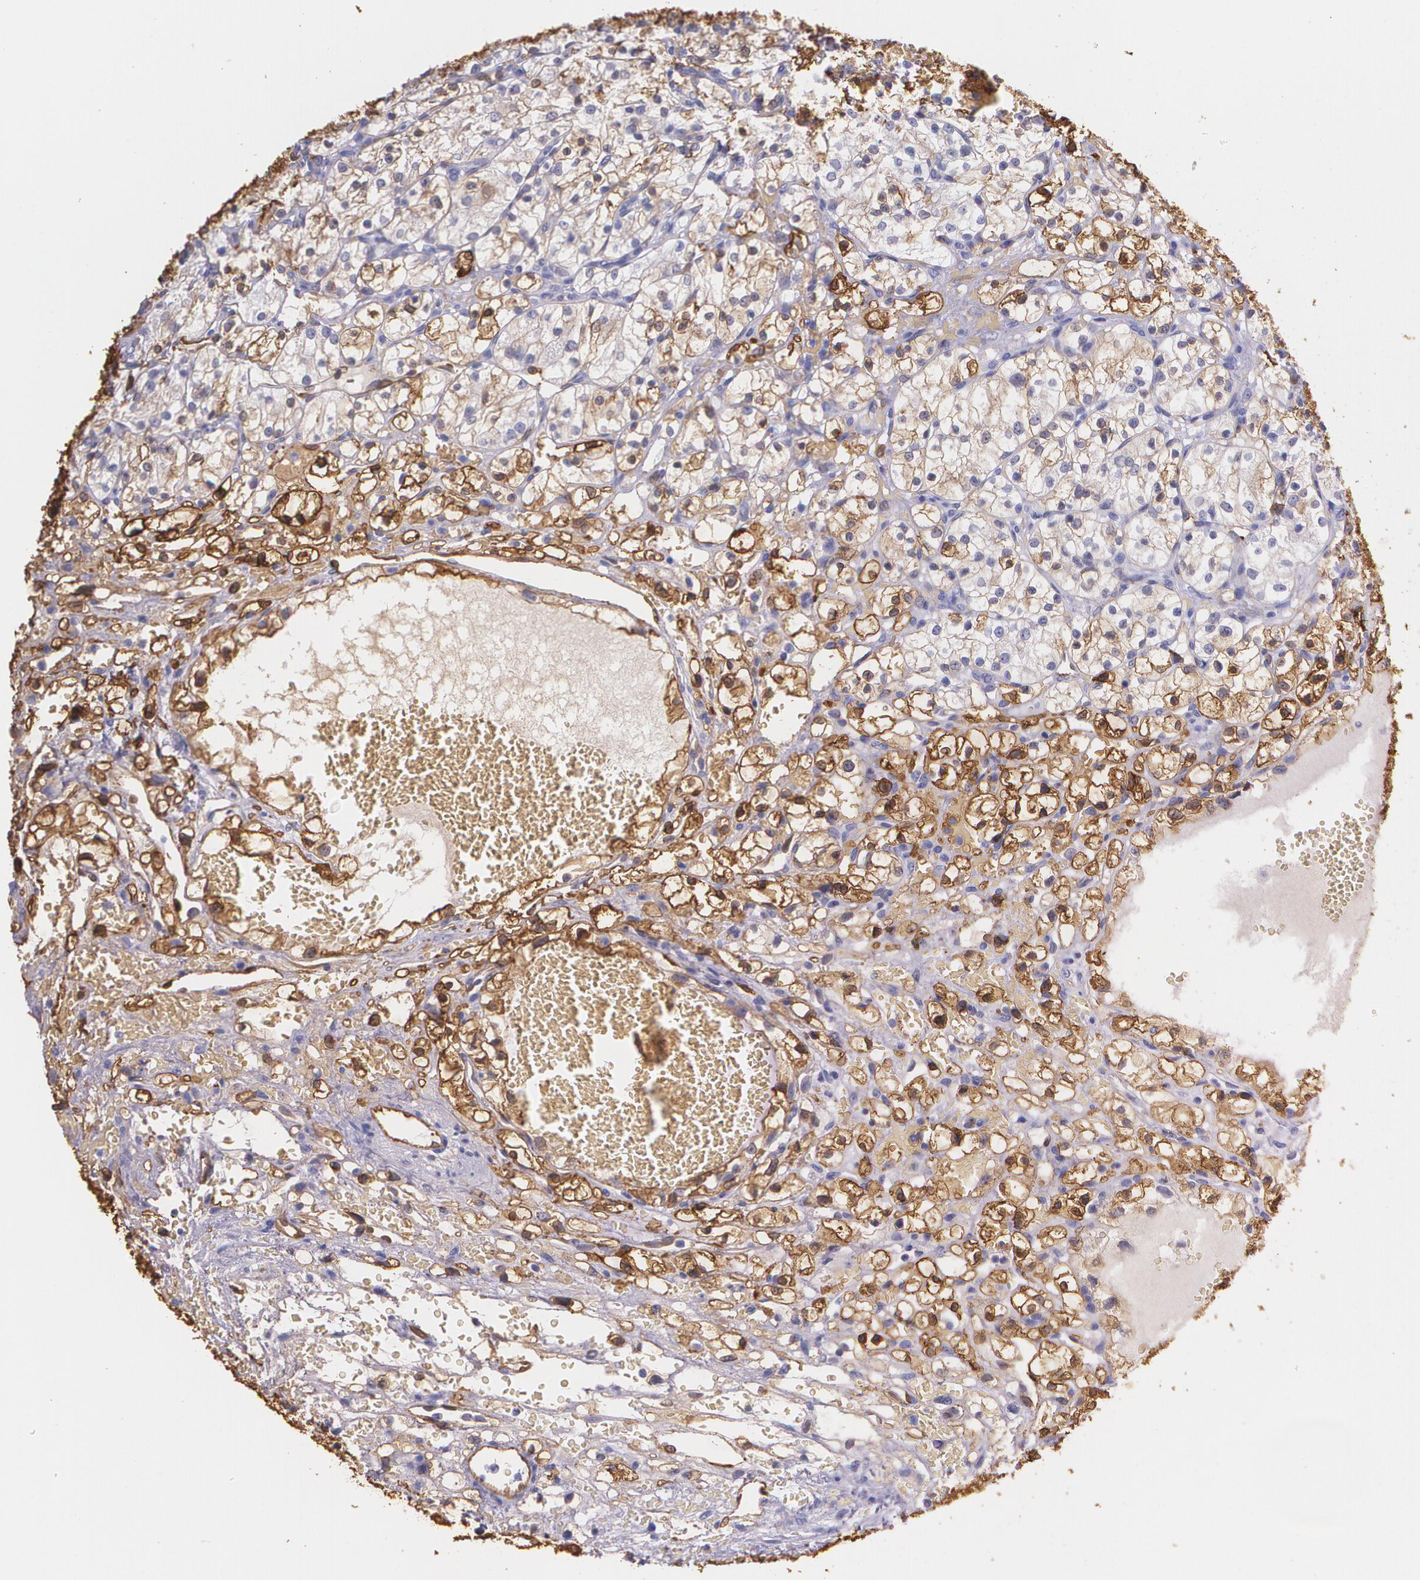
{"staining": {"intensity": "moderate", "quantity": "25%-75%", "location": "cytoplasmic/membranous"}, "tissue": "renal cancer", "cell_type": "Tumor cells", "image_type": "cancer", "snomed": [{"axis": "morphology", "description": "Adenocarcinoma, NOS"}, {"axis": "topography", "description": "Kidney"}], "caption": "Immunohistochemical staining of human renal cancer (adenocarcinoma) shows moderate cytoplasmic/membranous protein positivity in about 25%-75% of tumor cells.", "gene": "MMP2", "patient": {"sex": "female", "age": 60}}